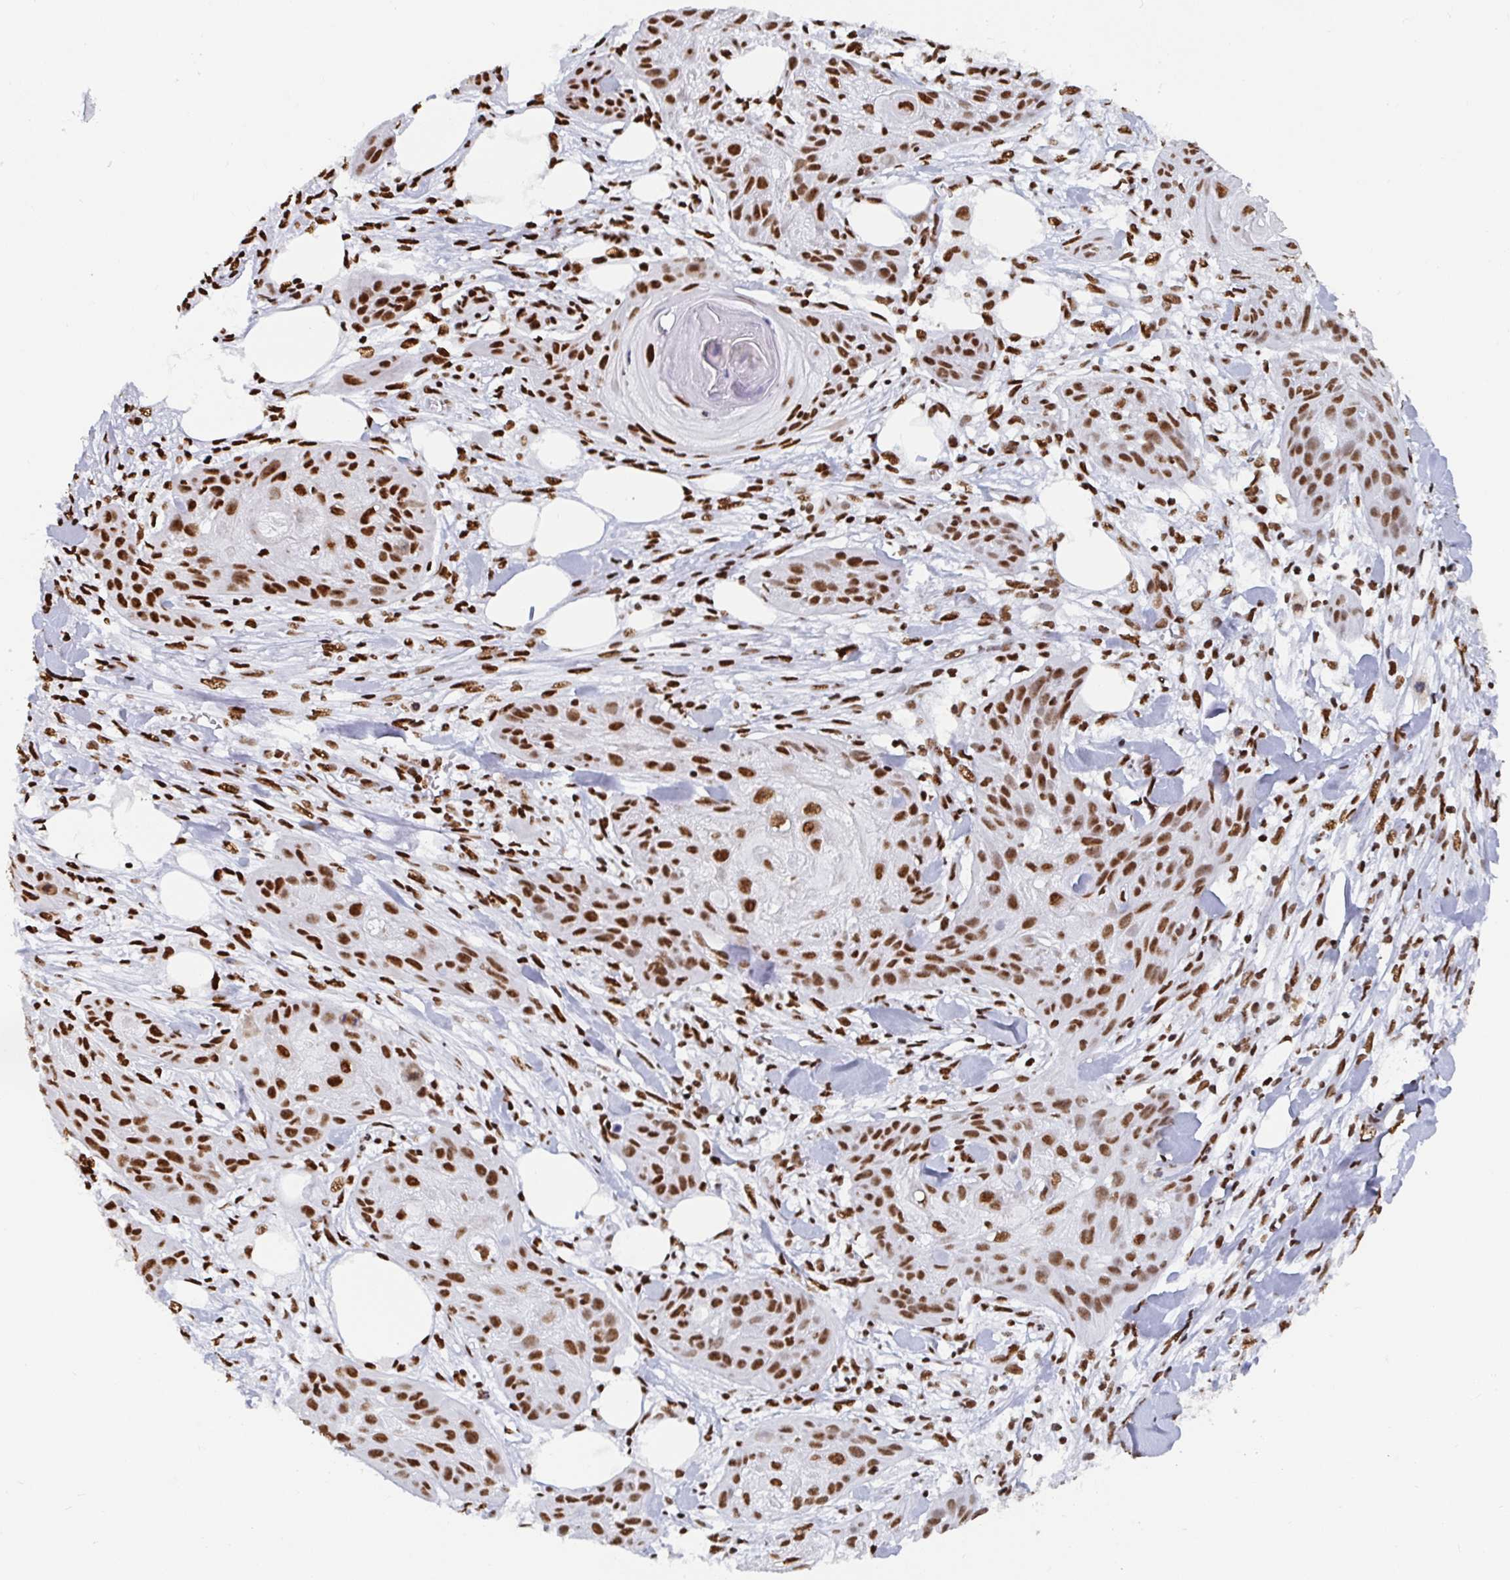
{"staining": {"intensity": "strong", "quantity": ">75%", "location": "nuclear"}, "tissue": "skin cancer", "cell_type": "Tumor cells", "image_type": "cancer", "snomed": [{"axis": "morphology", "description": "Squamous cell carcinoma, NOS"}, {"axis": "topography", "description": "Skin"}], "caption": "Human squamous cell carcinoma (skin) stained with a protein marker shows strong staining in tumor cells.", "gene": "EWSR1", "patient": {"sex": "female", "age": 88}}